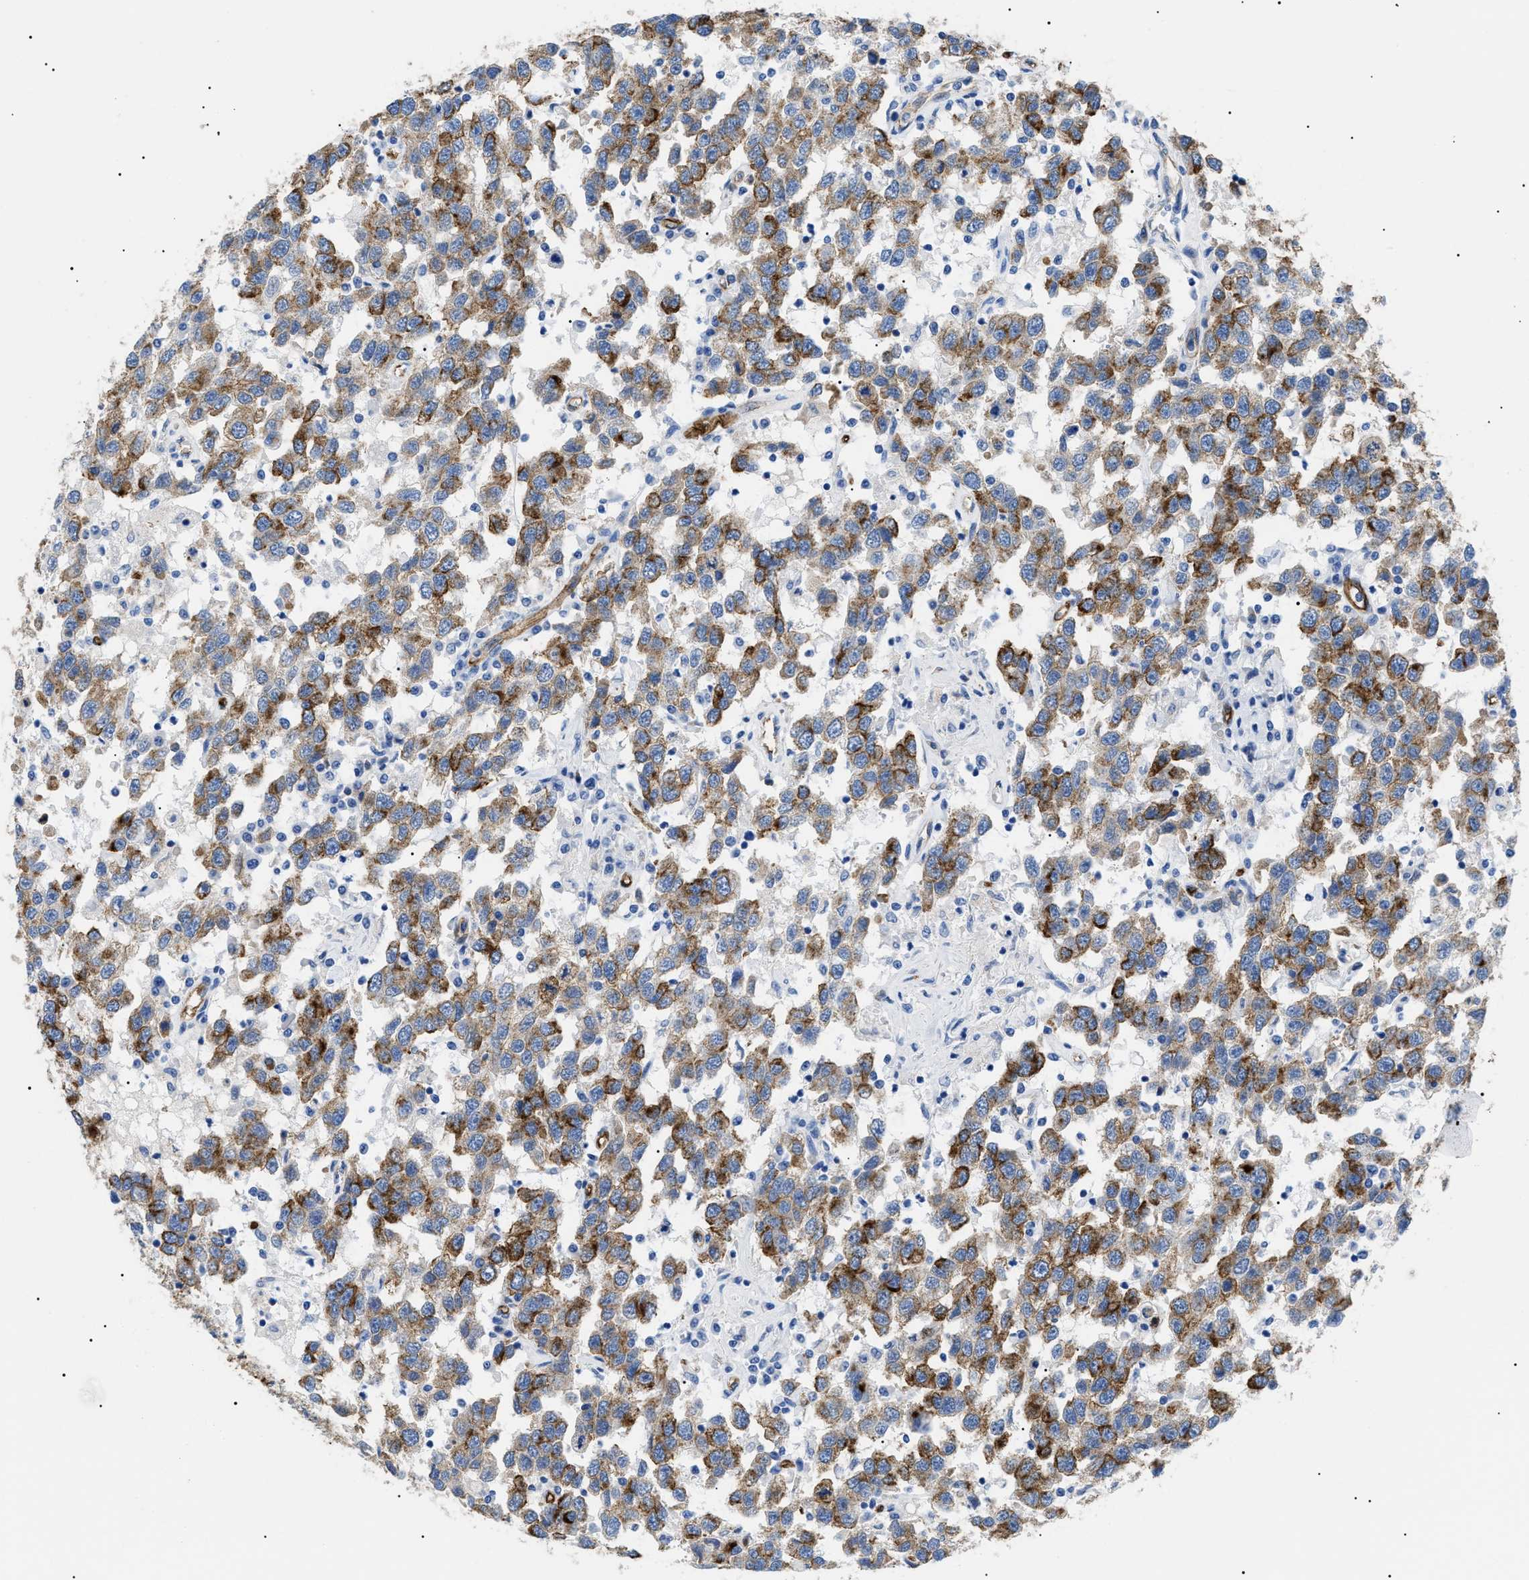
{"staining": {"intensity": "moderate", "quantity": ">75%", "location": "cytoplasmic/membranous"}, "tissue": "testis cancer", "cell_type": "Tumor cells", "image_type": "cancer", "snomed": [{"axis": "morphology", "description": "Seminoma, NOS"}, {"axis": "topography", "description": "Testis"}], "caption": "Seminoma (testis) stained with a protein marker exhibits moderate staining in tumor cells.", "gene": "PODXL", "patient": {"sex": "male", "age": 41}}